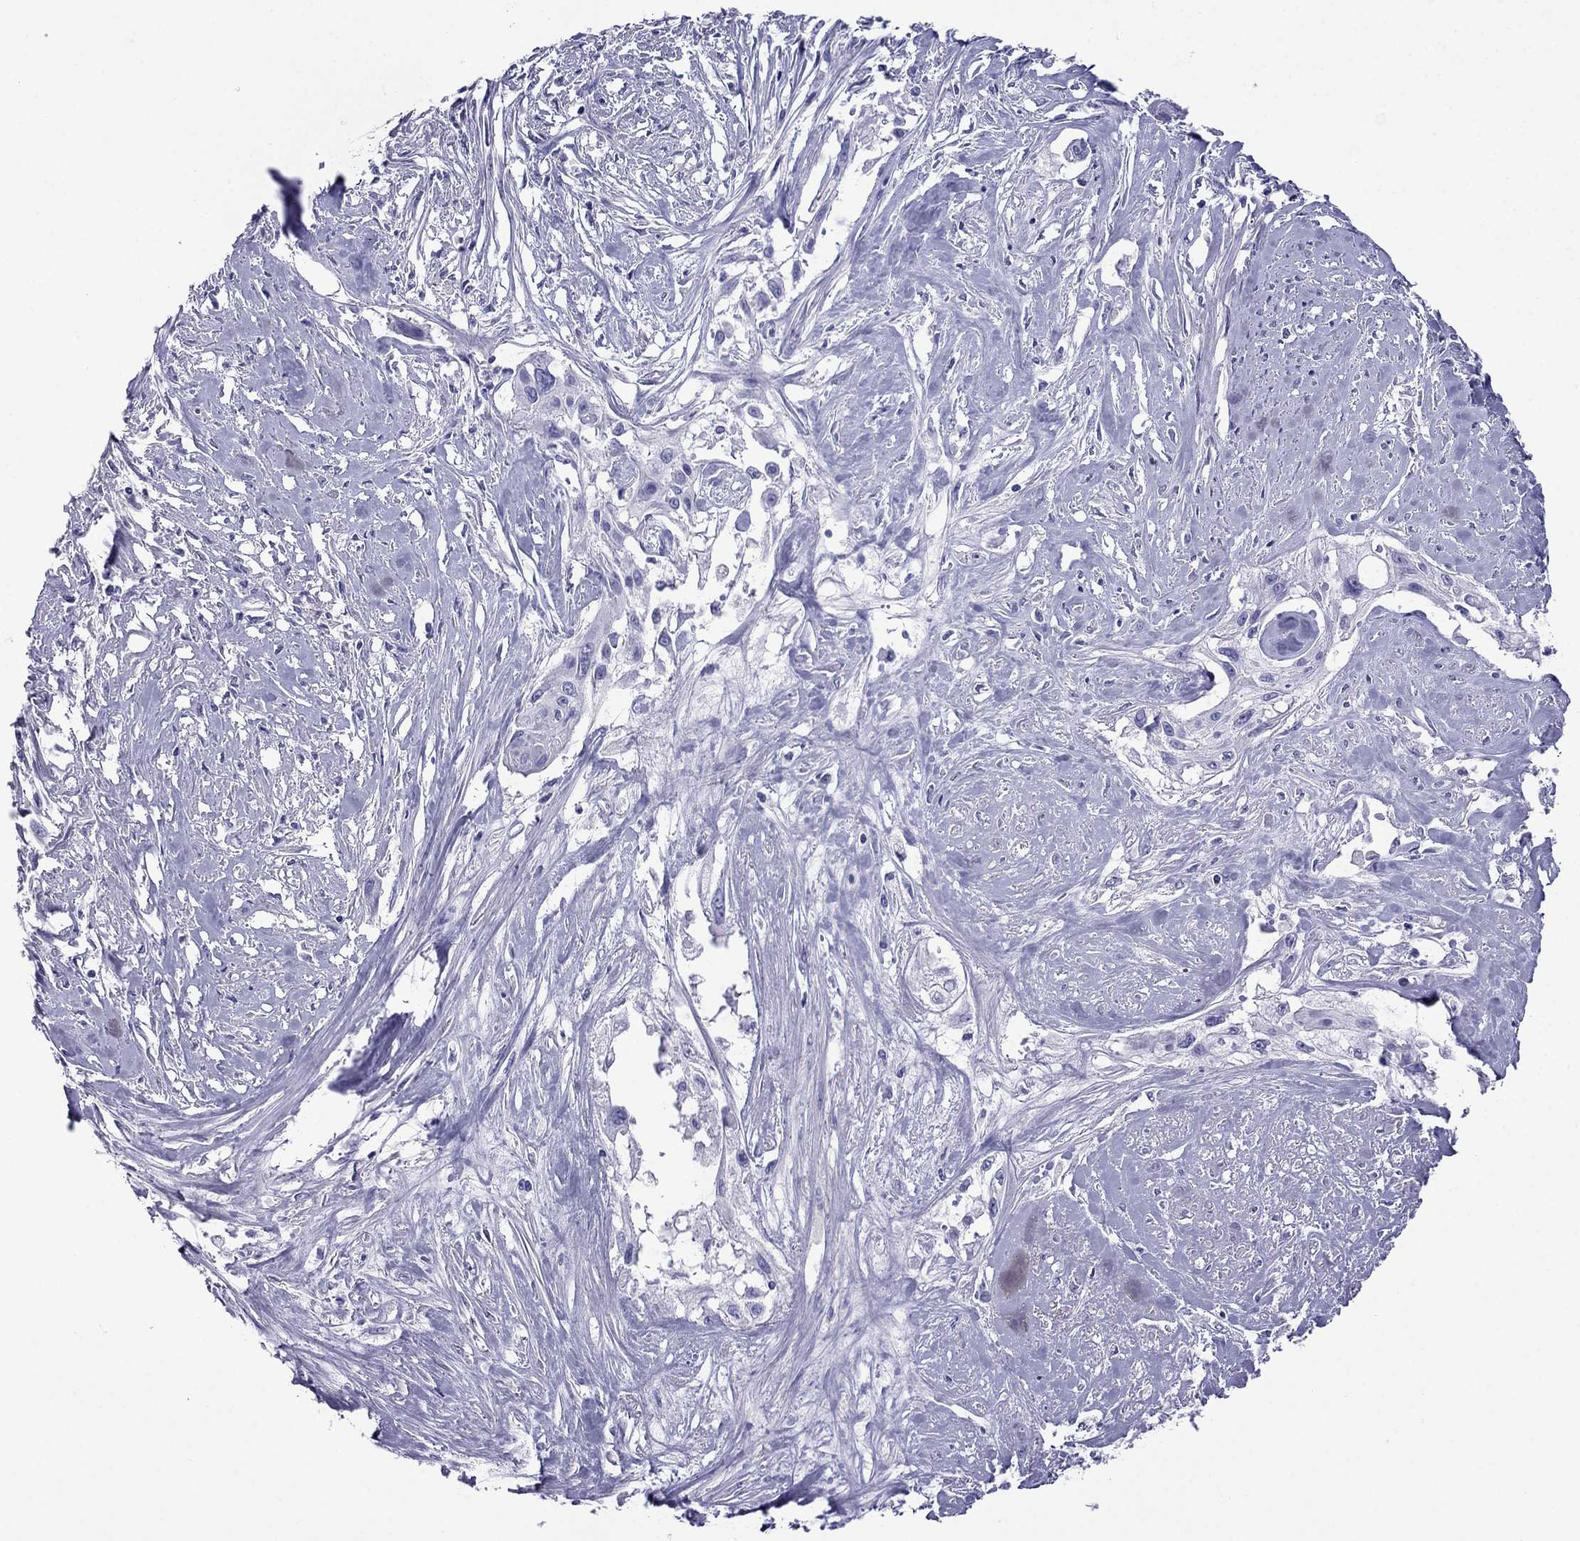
{"staining": {"intensity": "negative", "quantity": "none", "location": "none"}, "tissue": "cervical cancer", "cell_type": "Tumor cells", "image_type": "cancer", "snomed": [{"axis": "morphology", "description": "Squamous cell carcinoma, NOS"}, {"axis": "topography", "description": "Cervix"}], "caption": "Cervical squamous cell carcinoma stained for a protein using immunohistochemistry shows no expression tumor cells.", "gene": "ARR3", "patient": {"sex": "female", "age": 49}}